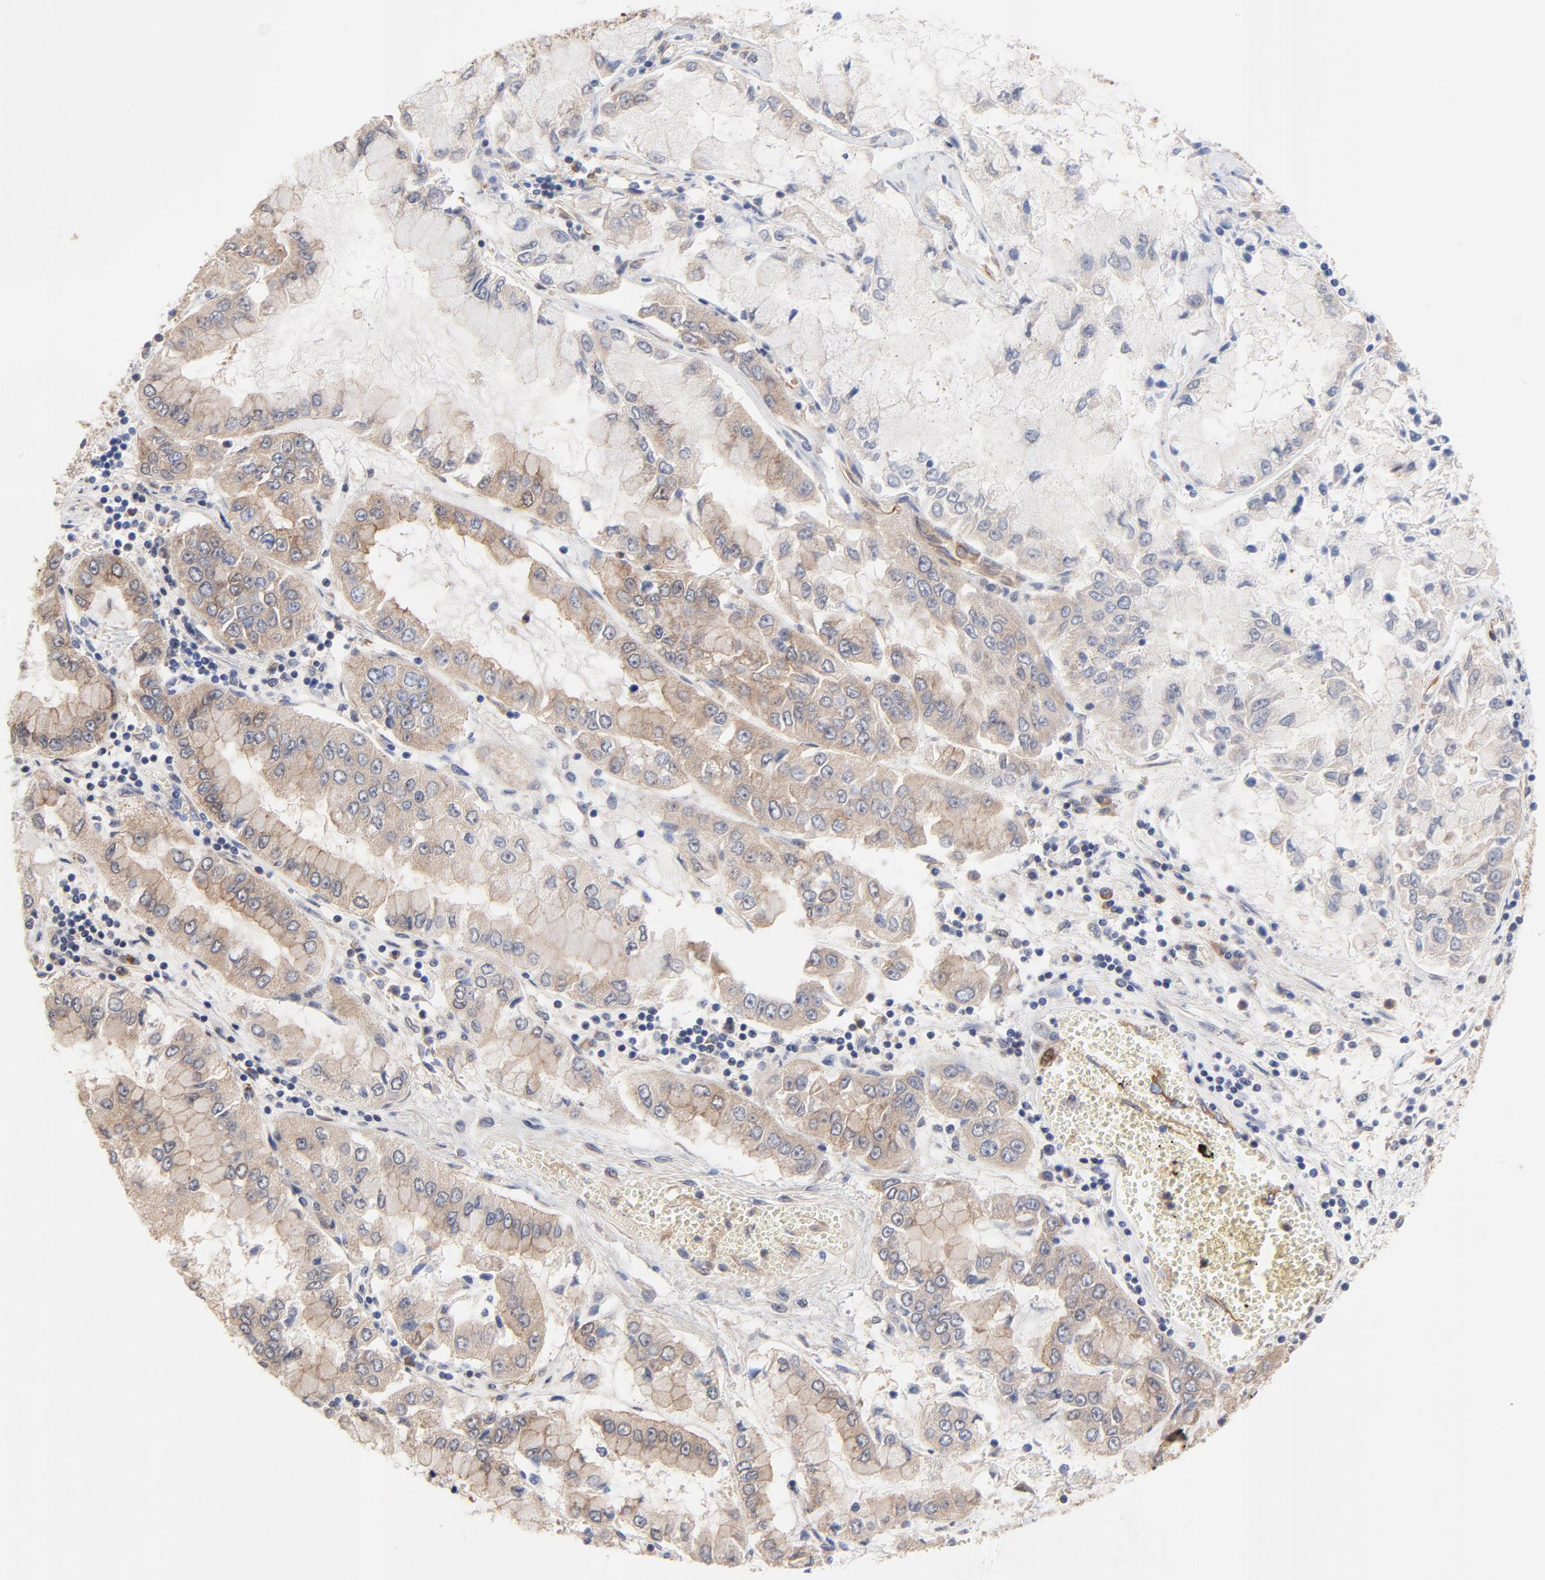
{"staining": {"intensity": "moderate", "quantity": ">75%", "location": "cytoplasmic/membranous"}, "tissue": "liver cancer", "cell_type": "Tumor cells", "image_type": "cancer", "snomed": [{"axis": "morphology", "description": "Cholangiocarcinoma"}, {"axis": "topography", "description": "Liver"}], "caption": "Protein expression analysis of human liver cancer reveals moderate cytoplasmic/membranous positivity in about >75% of tumor cells.", "gene": "FBXL2", "patient": {"sex": "female", "age": 79}}